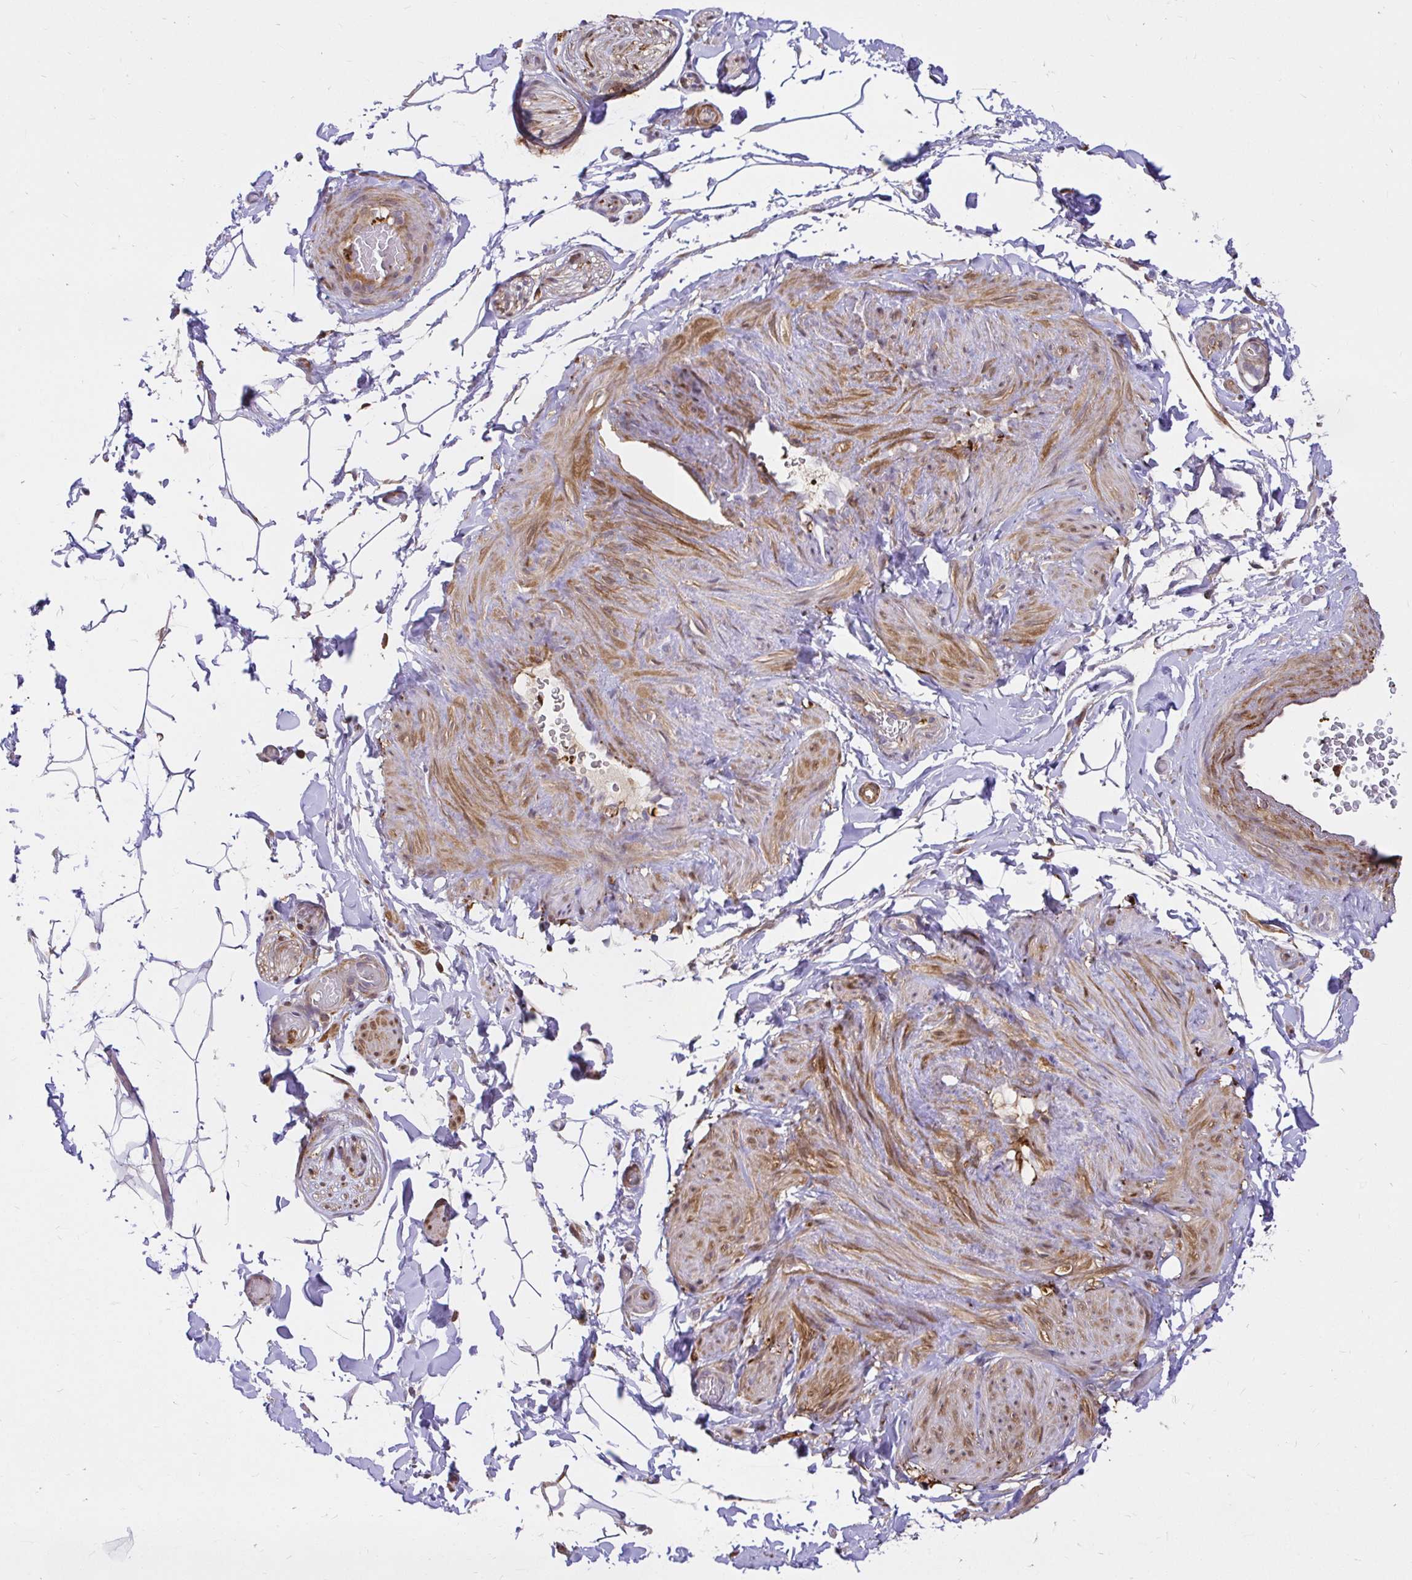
{"staining": {"intensity": "negative", "quantity": "none", "location": "none"}, "tissue": "adipose tissue", "cell_type": "Adipocytes", "image_type": "normal", "snomed": [{"axis": "morphology", "description": "Normal tissue, NOS"}, {"axis": "topography", "description": "Epididymis"}, {"axis": "topography", "description": "Peripheral nerve tissue"}], "caption": "Adipocytes show no significant staining in benign adipose tissue. (Stains: DAB (3,3'-diaminobenzidine) immunohistochemistry with hematoxylin counter stain, Microscopy: brightfield microscopy at high magnification).", "gene": "GSN", "patient": {"sex": "male", "age": 32}}